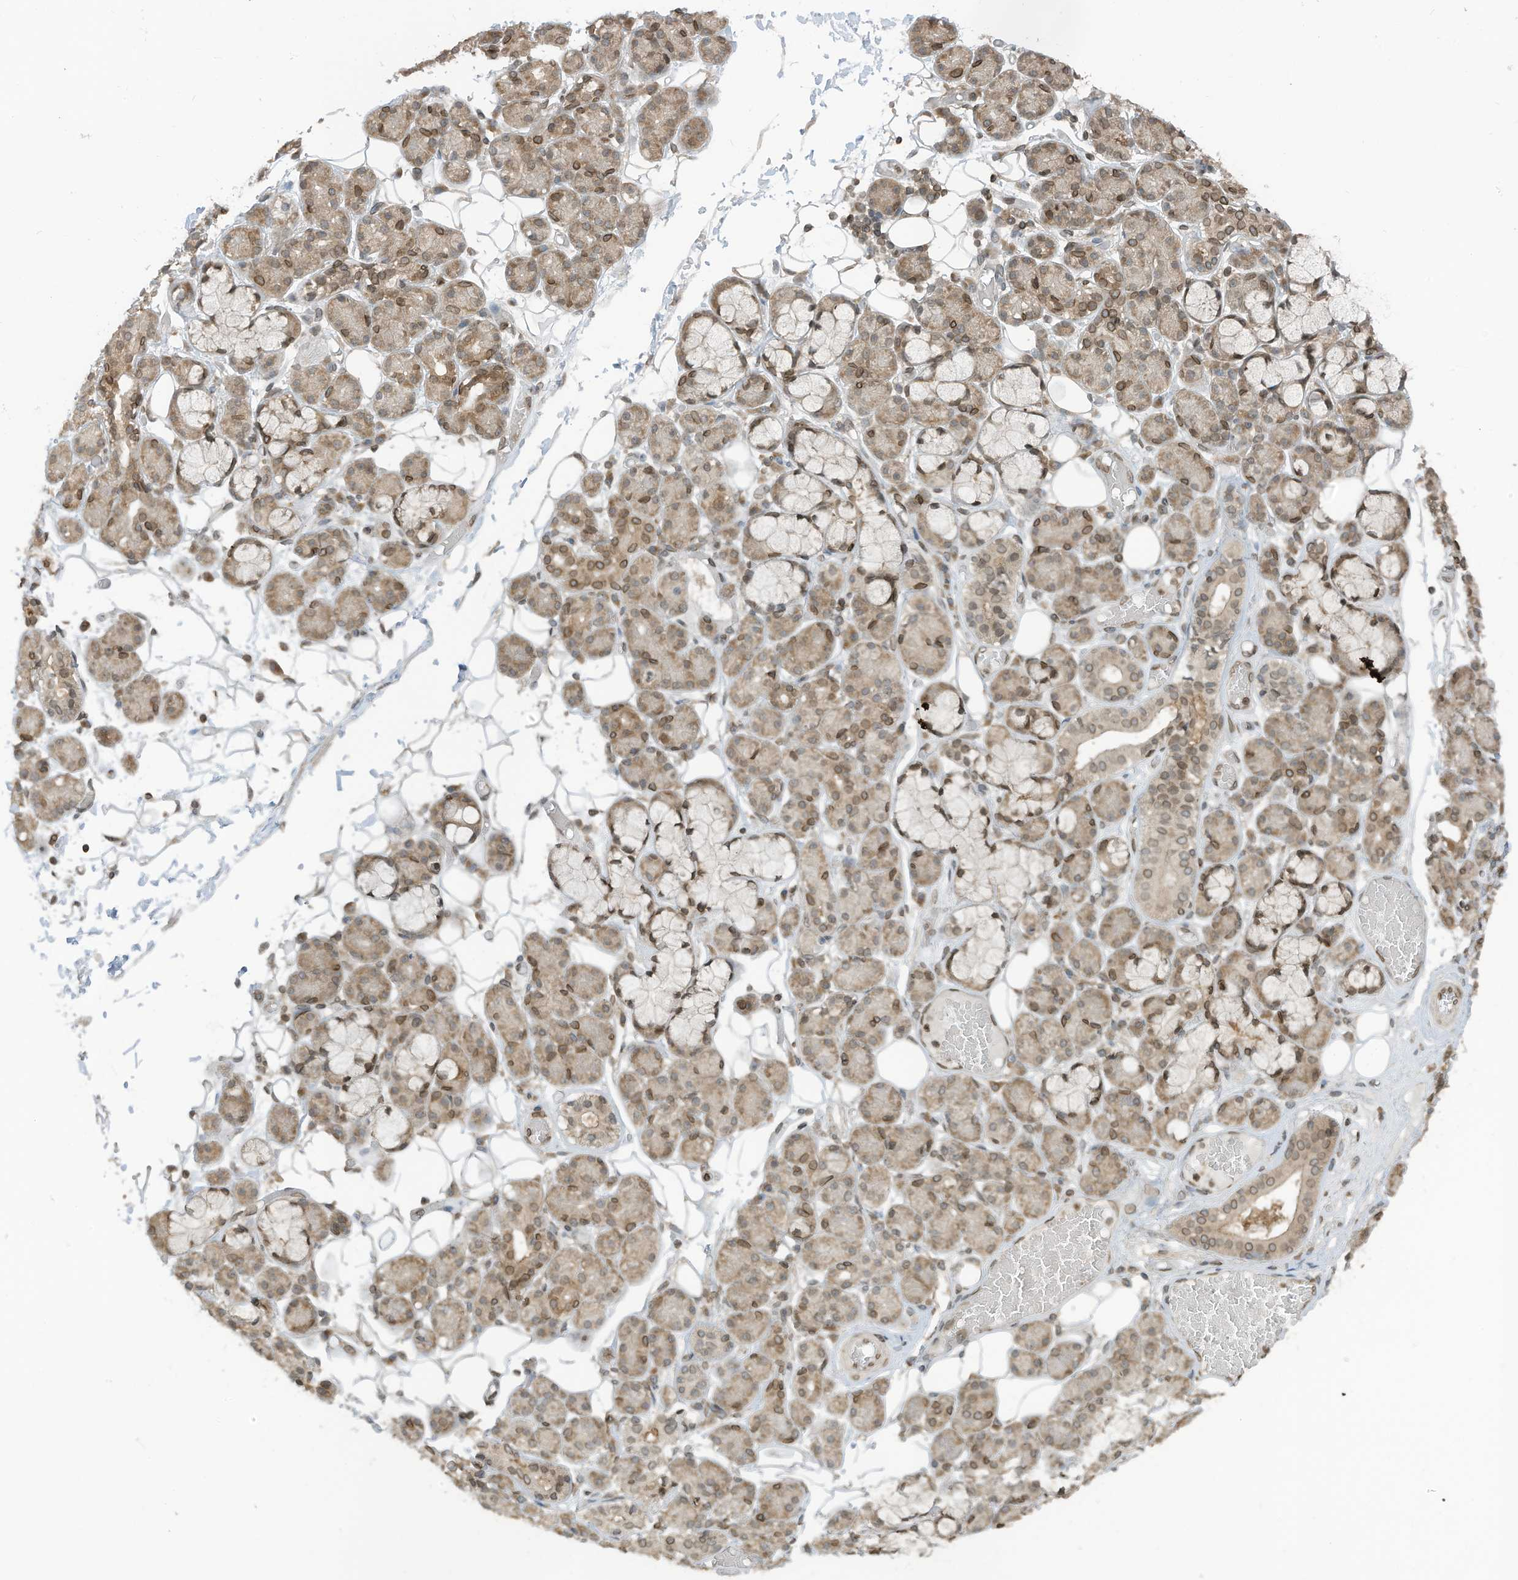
{"staining": {"intensity": "moderate", "quantity": "25%-75%", "location": "cytoplasmic/membranous,nuclear"}, "tissue": "salivary gland", "cell_type": "Glandular cells", "image_type": "normal", "snomed": [{"axis": "morphology", "description": "Normal tissue, NOS"}, {"axis": "topography", "description": "Salivary gland"}], "caption": "Moderate cytoplasmic/membranous,nuclear staining for a protein is appreciated in approximately 25%-75% of glandular cells of benign salivary gland using immunohistochemistry (IHC).", "gene": "RABL3", "patient": {"sex": "male", "age": 63}}